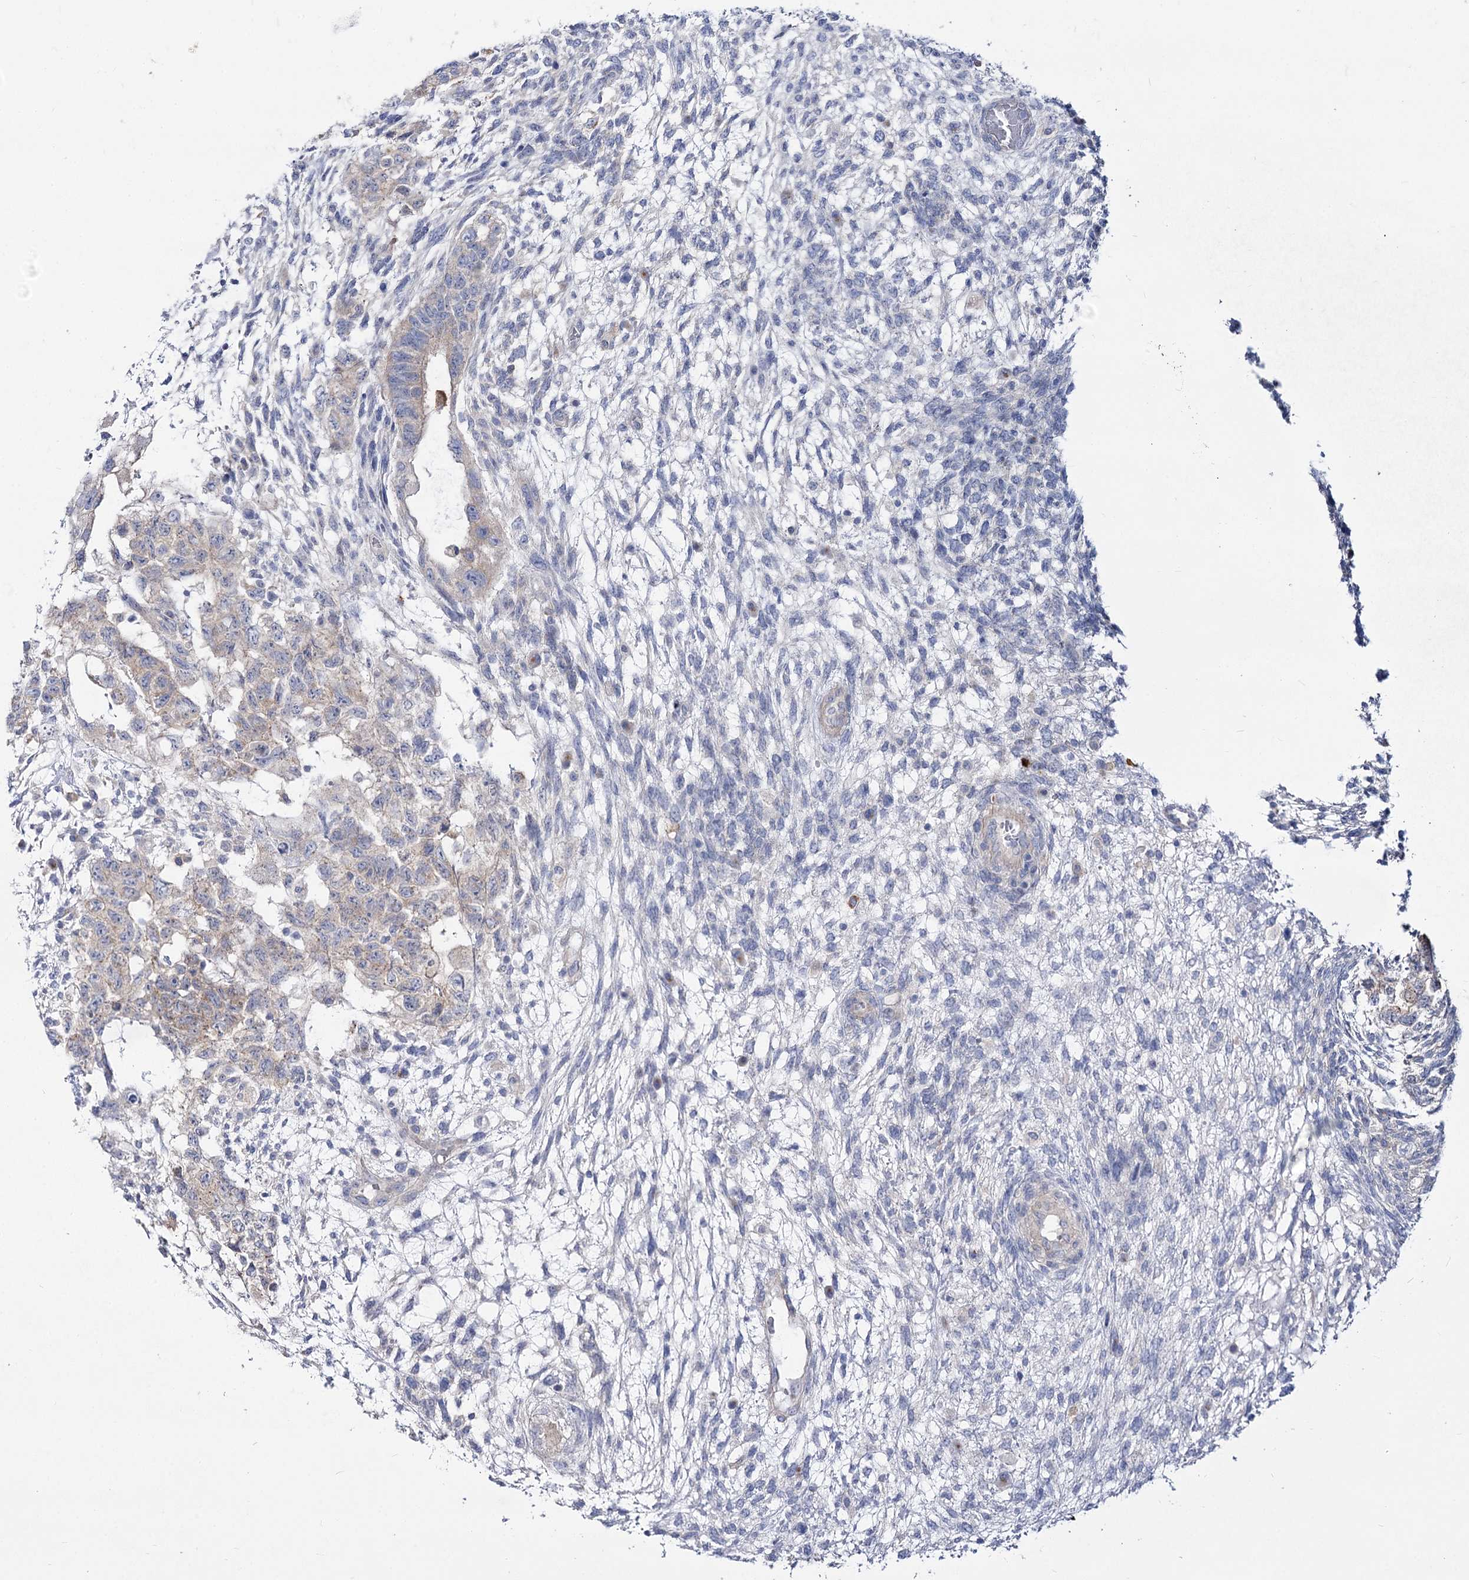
{"staining": {"intensity": "negative", "quantity": "none", "location": "none"}, "tissue": "testis cancer", "cell_type": "Tumor cells", "image_type": "cancer", "snomed": [{"axis": "morphology", "description": "Normal tissue, NOS"}, {"axis": "morphology", "description": "Carcinoma, Embryonal, NOS"}, {"axis": "topography", "description": "Testis"}], "caption": "The image exhibits no significant expression in tumor cells of testis cancer (embryonal carcinoma).", "gene": "SUOX", "patient": {"sex": "male", "age": 36}}